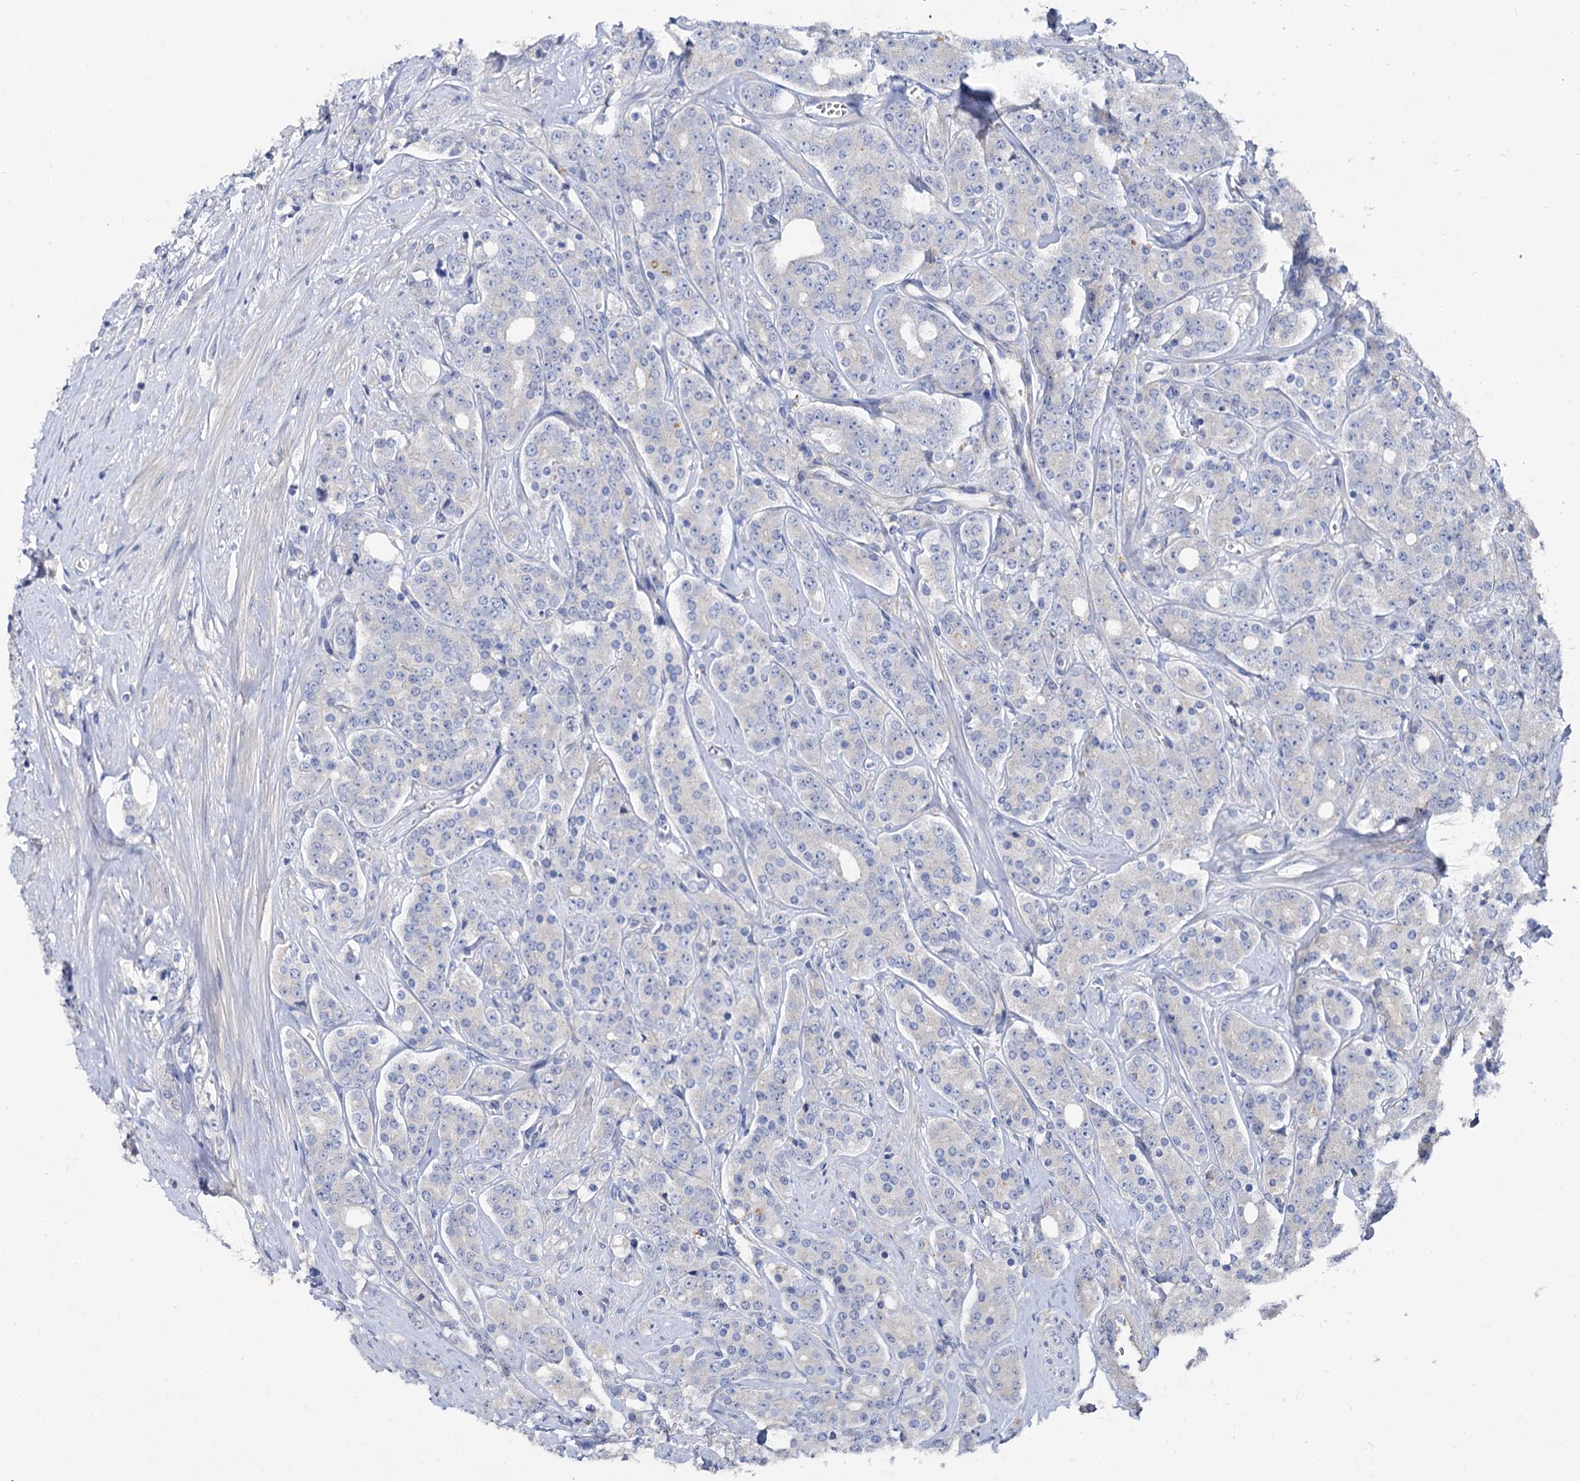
{"staining": {"intensity": "negative", "quantity": "none", "location": "none"}, "tissue": "prostate cancer", "cell_type": "Tumor cells", "image_type": "cancer", "snomed": [{"axis": "morphology", "description": "Adenocarcinoma, High grade"}, {"axis": "topography", "description": "Prostate"}], "caption": "Immunohistochemistry (IHC) histopathology image of neoplastic tissue: human prostate cancer stained with DAB shows no significant protein positivity in tumor cells.", "gene": "HVCN1", "patient": {"sex": "male", "age": 62}}